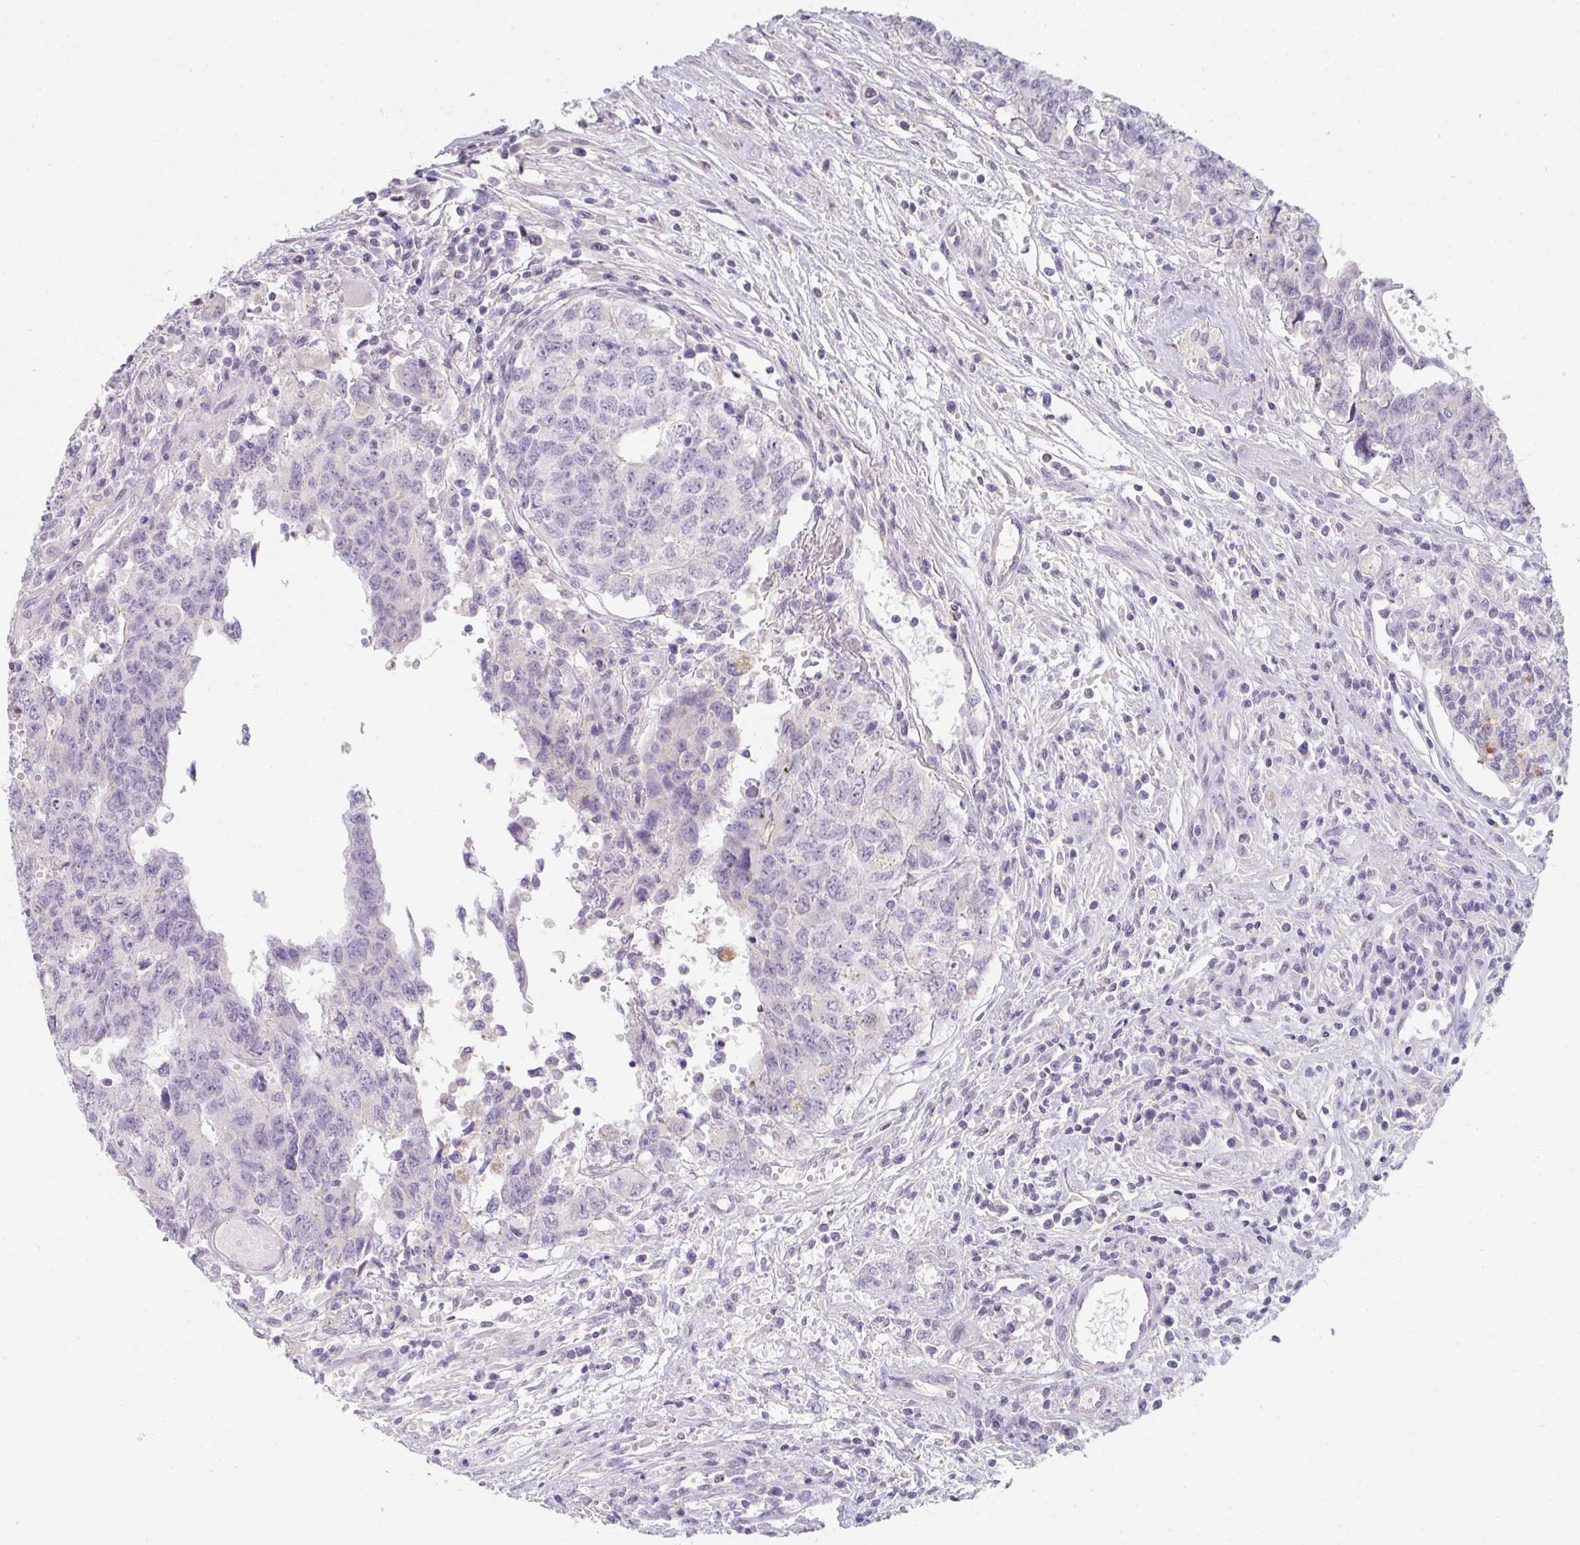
{"staining": {"intensity": "negative", "quantity": "none", "location": "none"}, "tissue": "testis cancer", "cell_type": "Tumor cells", "image_type": "cancer", "snomed": [{"axis": "morphology", "description": "Carcinoma, Embryonal, NOS"}, {"axis": "topography", "description": "Testis"}], "caption": "An immunohistochemistry micrograph of testis cancer is shown. There is no staining in tumor cells of testis cancer.", "gene": "C1QTNF8", "patient": {"sex": "male", "age": 34}}